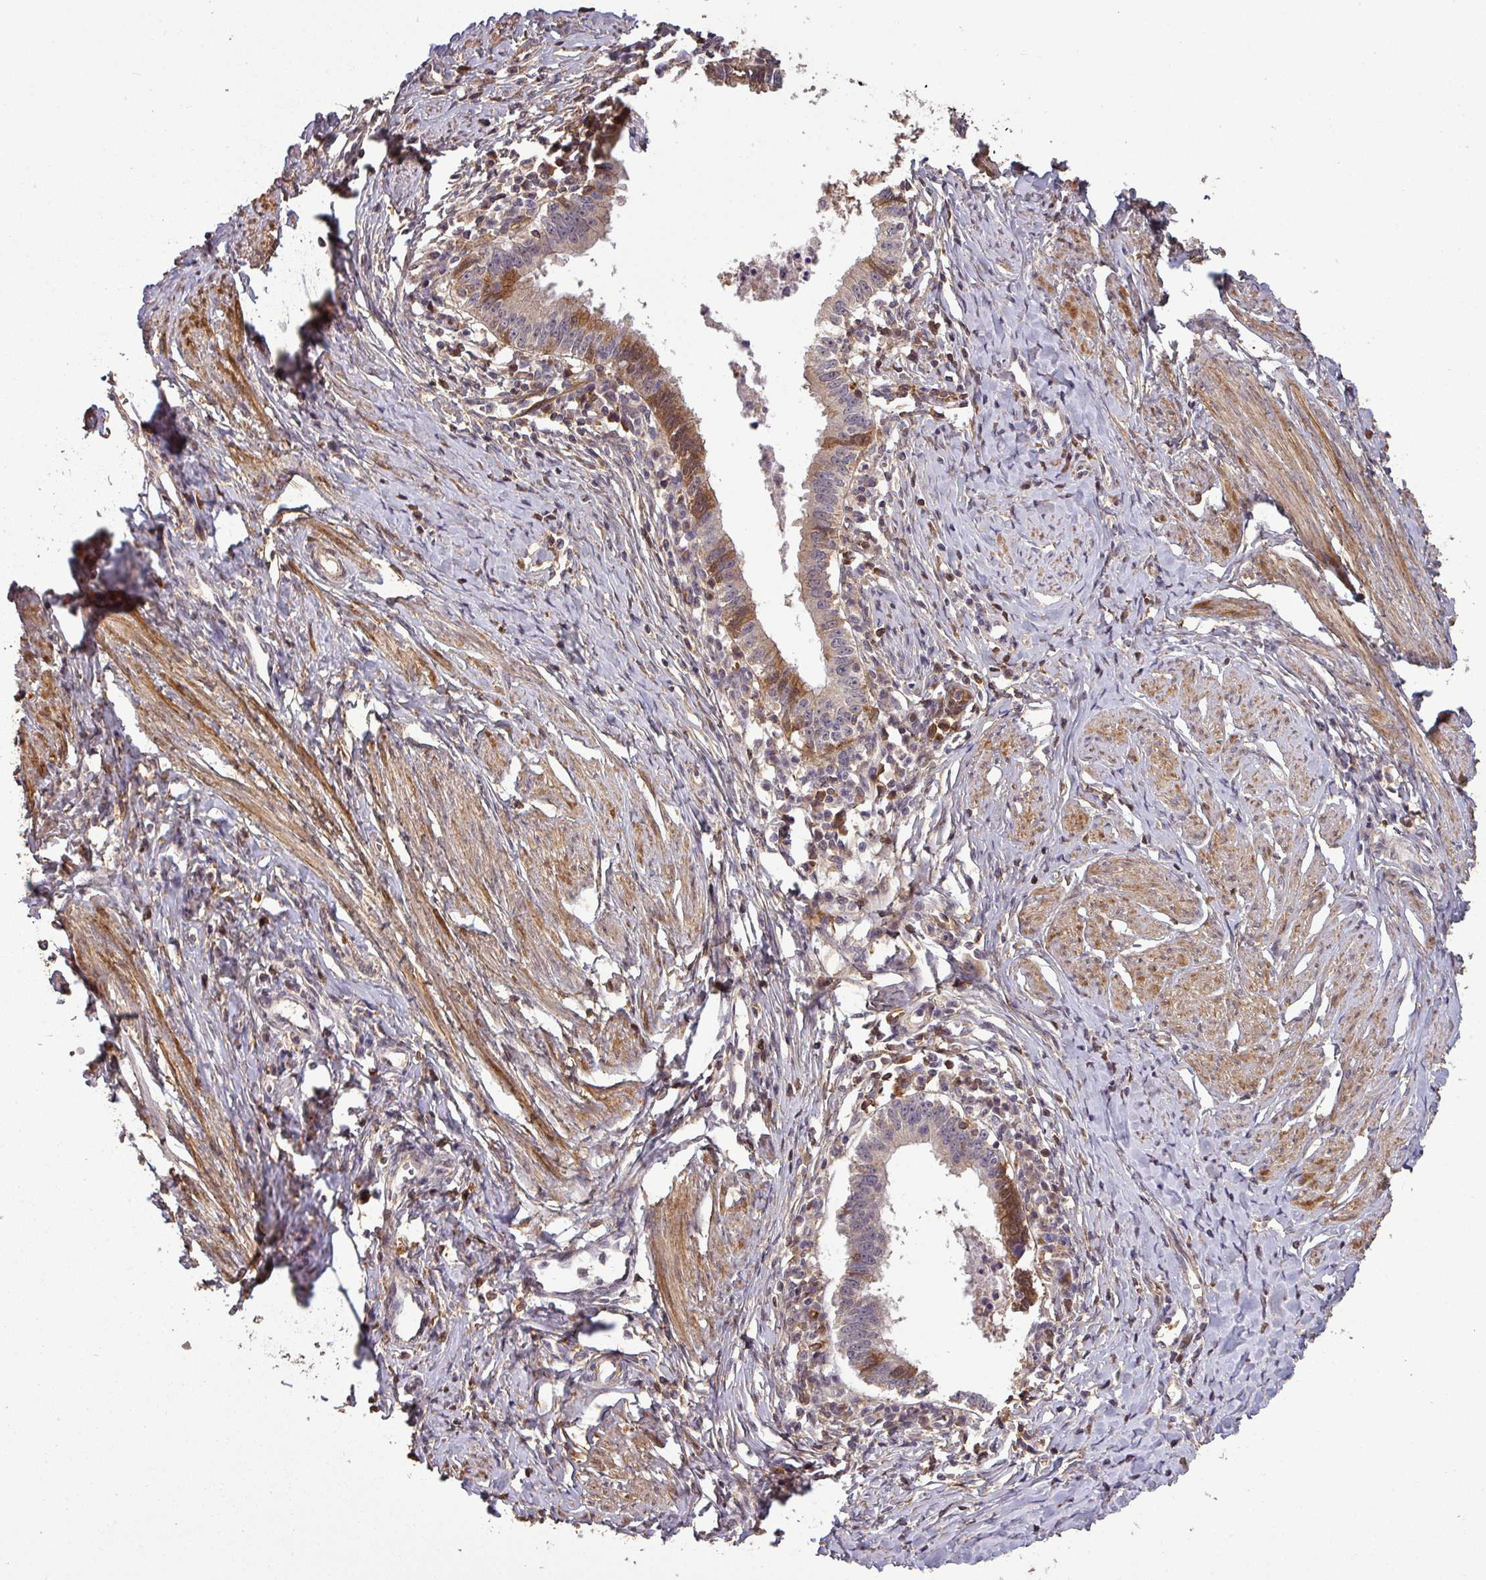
{"staining": {"intensity": "moderate", "quantity": "<25%", "location": "cytoplasmic/membranous"}, "tissue": "cervical cancer", "cell_type": "Tumor cells", "image_type": "cancer", "snomed": [{"axis": "morphology", "description": "Adenocarcinoma, NOS"}, {"axis": "topography", "description": "Cervix"}], "caption": "Immunohistochemistry (DAB) staining of human cervical cancer (adenocarcinoma) shows moderate cytoplasmic/membranous protein staining in about <25% of tumor cells.", "gene": "ISLR", "patient": {"sex": "female", "age": 36}}